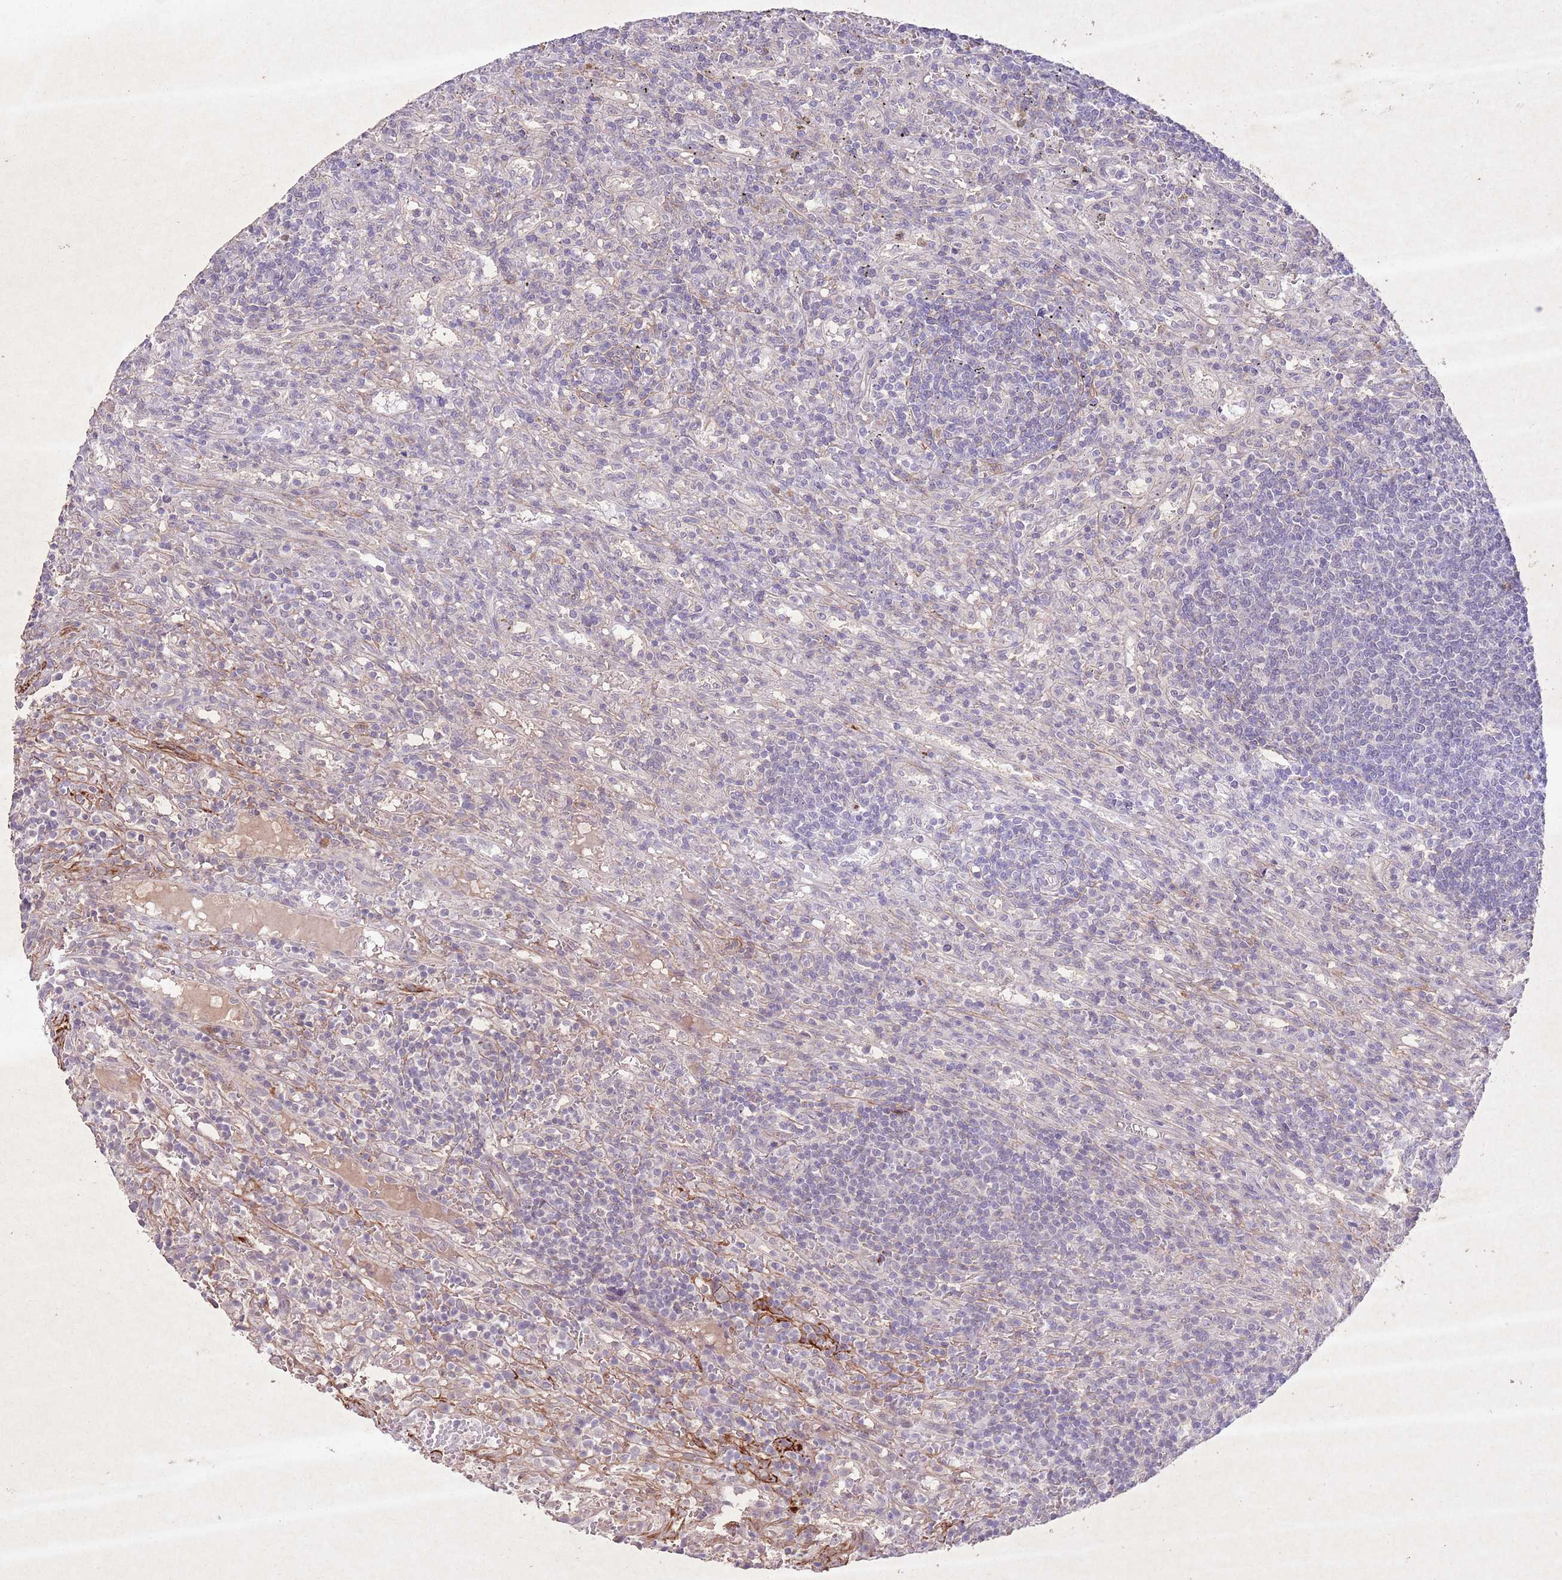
{"staining": {"intensity": "negative", "quantity": "none", "location": "none"}, "tissue": "lymphoma", "cell_type": "Tumor cells", "image_type": "cancer", "snomed": [{"axis": "morphology", "description": "Malignant lymphoma, non-Hodgkin's type, Low grade"}, {"axis": "topography", "description": "Spleen"}], "caption": "Immunohistochemistry (IHC) histopathology image of human malignant lymphoma, non-Hodgkin's type (low-grade) stained for a protein (brown), which displays no positivity in tumor cells.", "gene": "CCNI", "patient": {"sex": "male", "age": 76}}